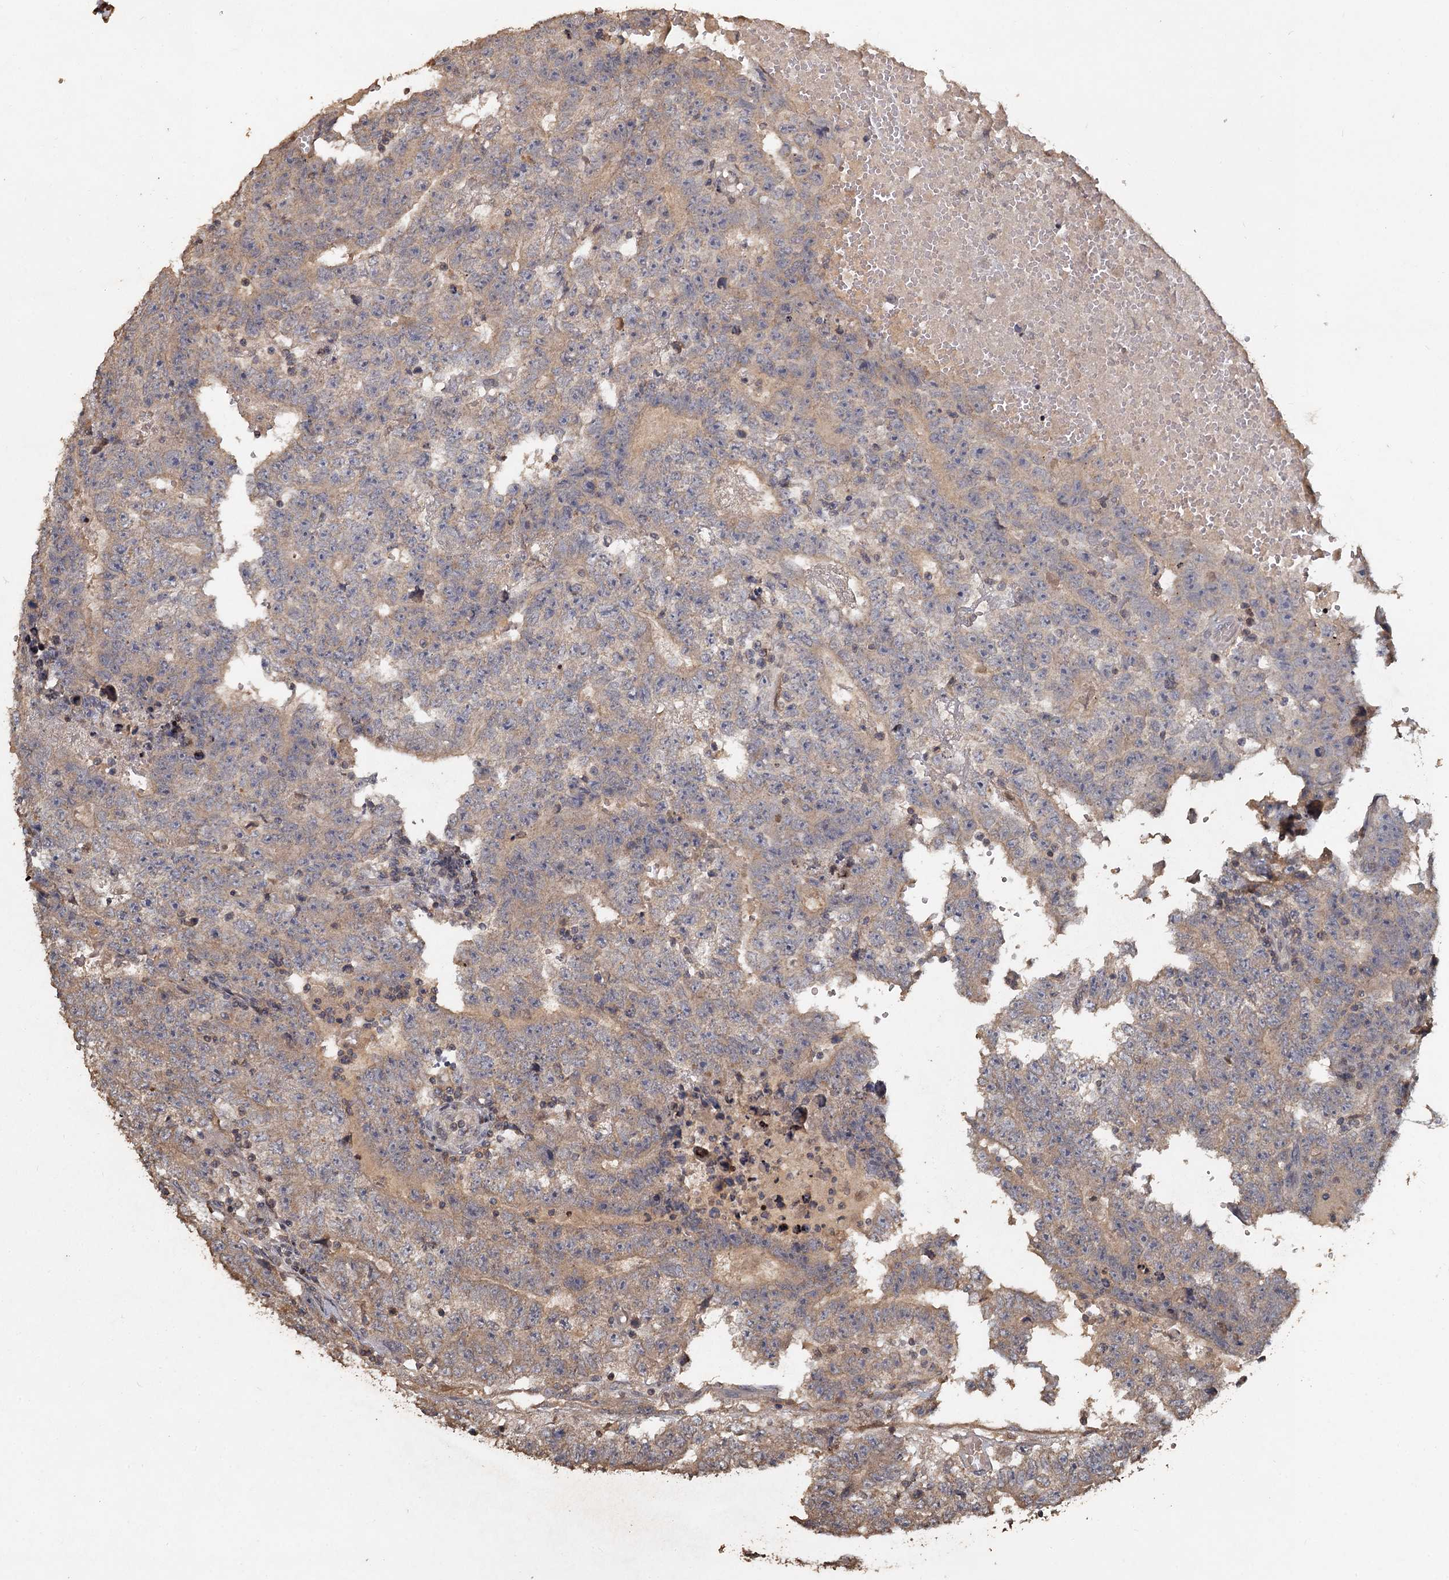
{"staining": {"intensity": "weak", "quantity": ">75%", "location": "cytoplasmic/membranous"}, "tissue": "testis cancer", "cell_type": "Tumor cells", "image_type": "cancer", "snomed": [{"axis": "morphology", "description": "Carcinoma, Embryonal, NOS"}, {"axis": "topography", "description": "Testis"}], "caption": "IHC (DAB) staining of embryonal carcinoma (testis) exhibits weak cytoplasmic/membranous protein staining in approximately >75% of tumor cells. The protein is stained brown, and the nuclei are stained in blue (DAB (3,3'-diaminobenzidine) IHC with brightfield microscopy, high magnification).", "gene": "CCDC61", "patient": {"sex": "male", "age": 25}}